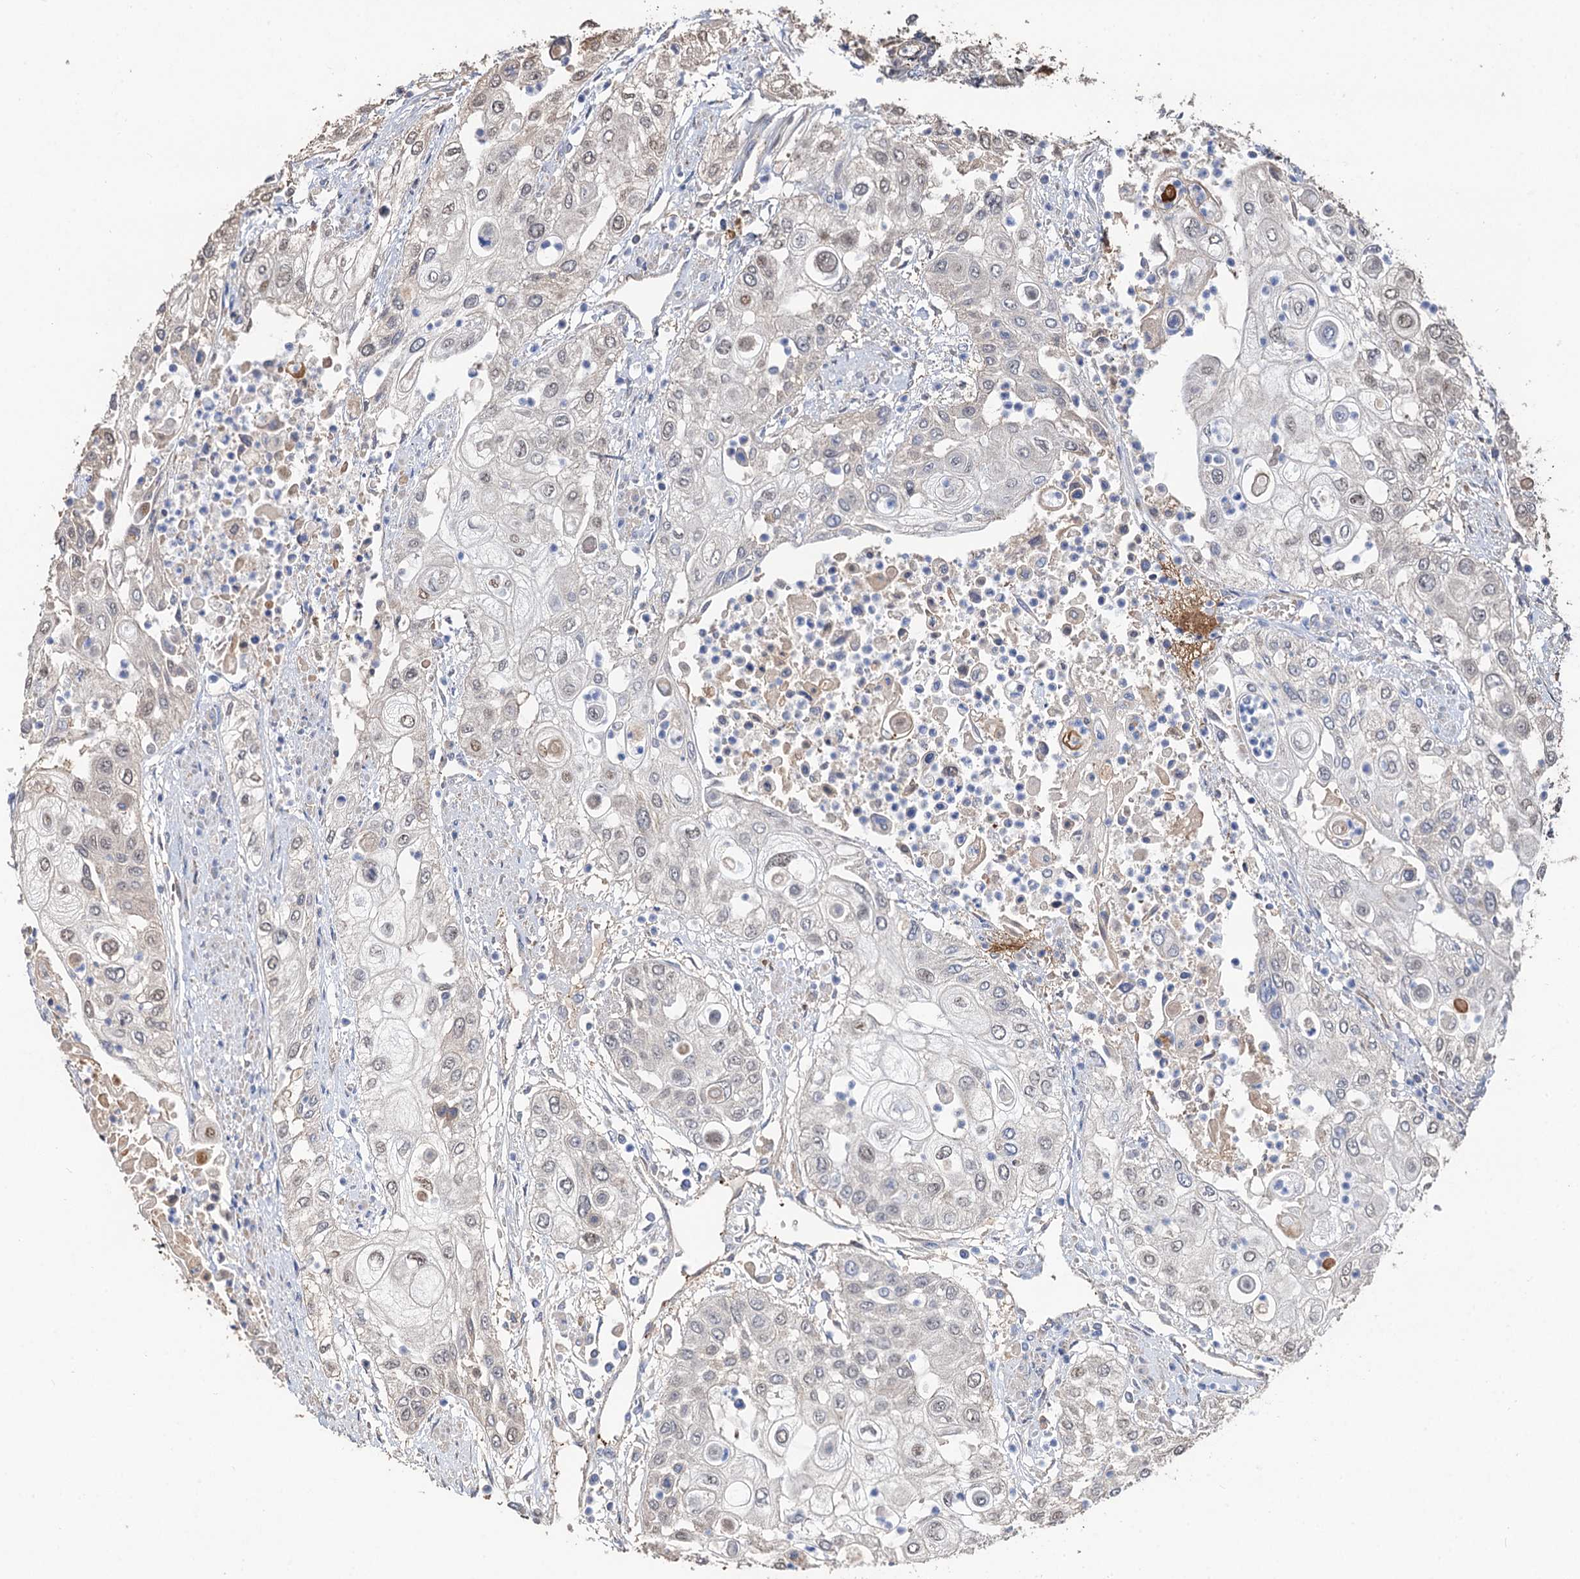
{"staining": {"intensity": "negative", "quantity": "none", "location": "none"}, "tissue": "urothelial cancer", "cell_type": "Tumor cells", "image_type": "cancer", "snomed": [{"axis": "morphology", "description": "Urothelial carcinoma, High grade"}, {"axis": "topography", "description": "Urinary bladder"}], "caption": "Immunohistochemistry (IHC) micrograph of neoplastic tissue: urothelial carcinoma (high-grade) stained with DAB (3,3'-diaminobenzidine) demonstrates no significant protein staining in tumor cells. (IHC, brightfield microscopy, high magnification).", "gene": "DEXI", "patient": {"sex": "female", "age": 79}}